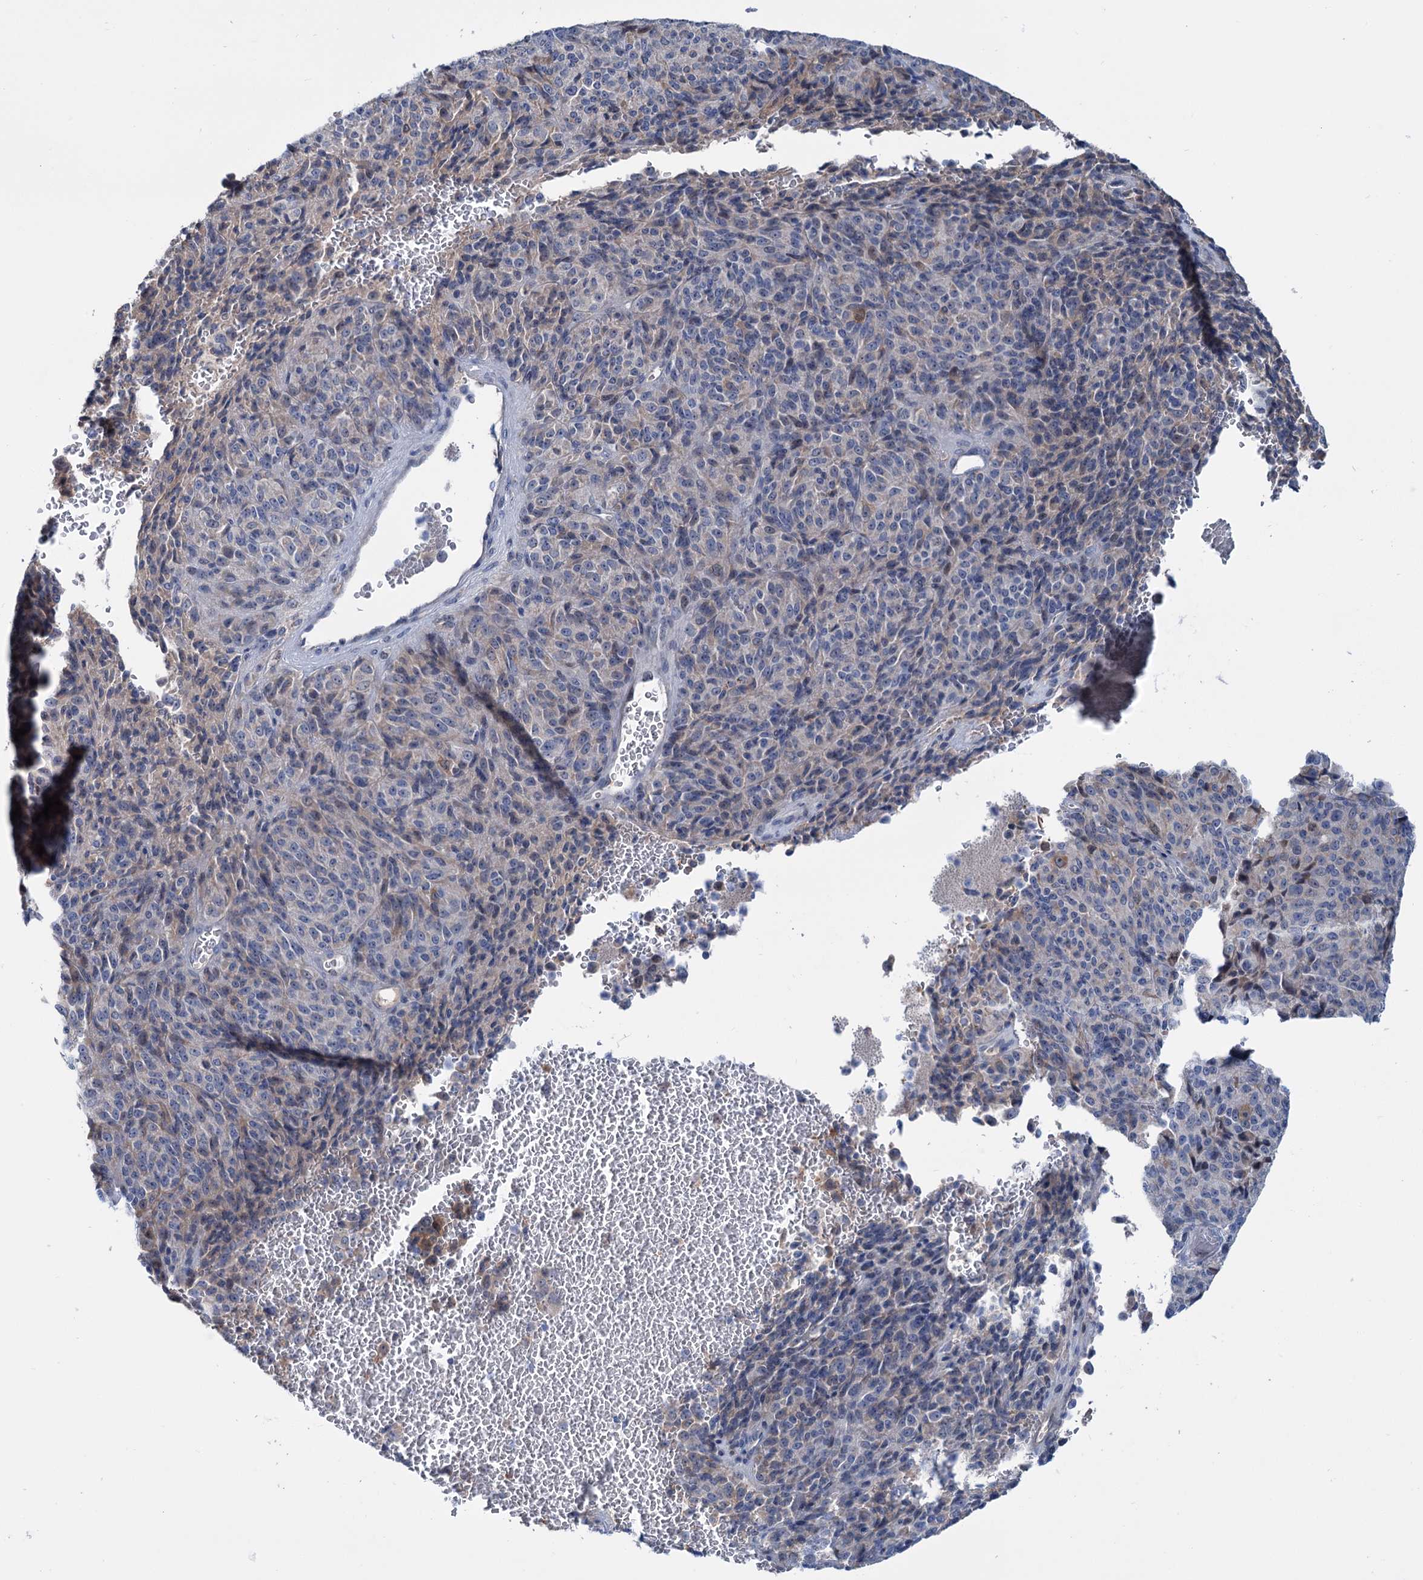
{"staining": {"intensity": "weak", "quantity": "<25%", "location": "cytoplasmic/membranous"}, "tissue": "melanoma", "cell_type": "Tumor cells", "image_type": "cancer", "snomed": [{"axis": "morphology", "description": "Malignant melanoma, Metastatic site"}, {"axis": "topography", "description": "Brain"}], "caption": "Malignant melanoma (metastatic site) was stained to show a protein in brown. There is no significant positivity in tumor cells.", "gene": "LPIN1", "patient": {"sex": "female", "age": 56}}